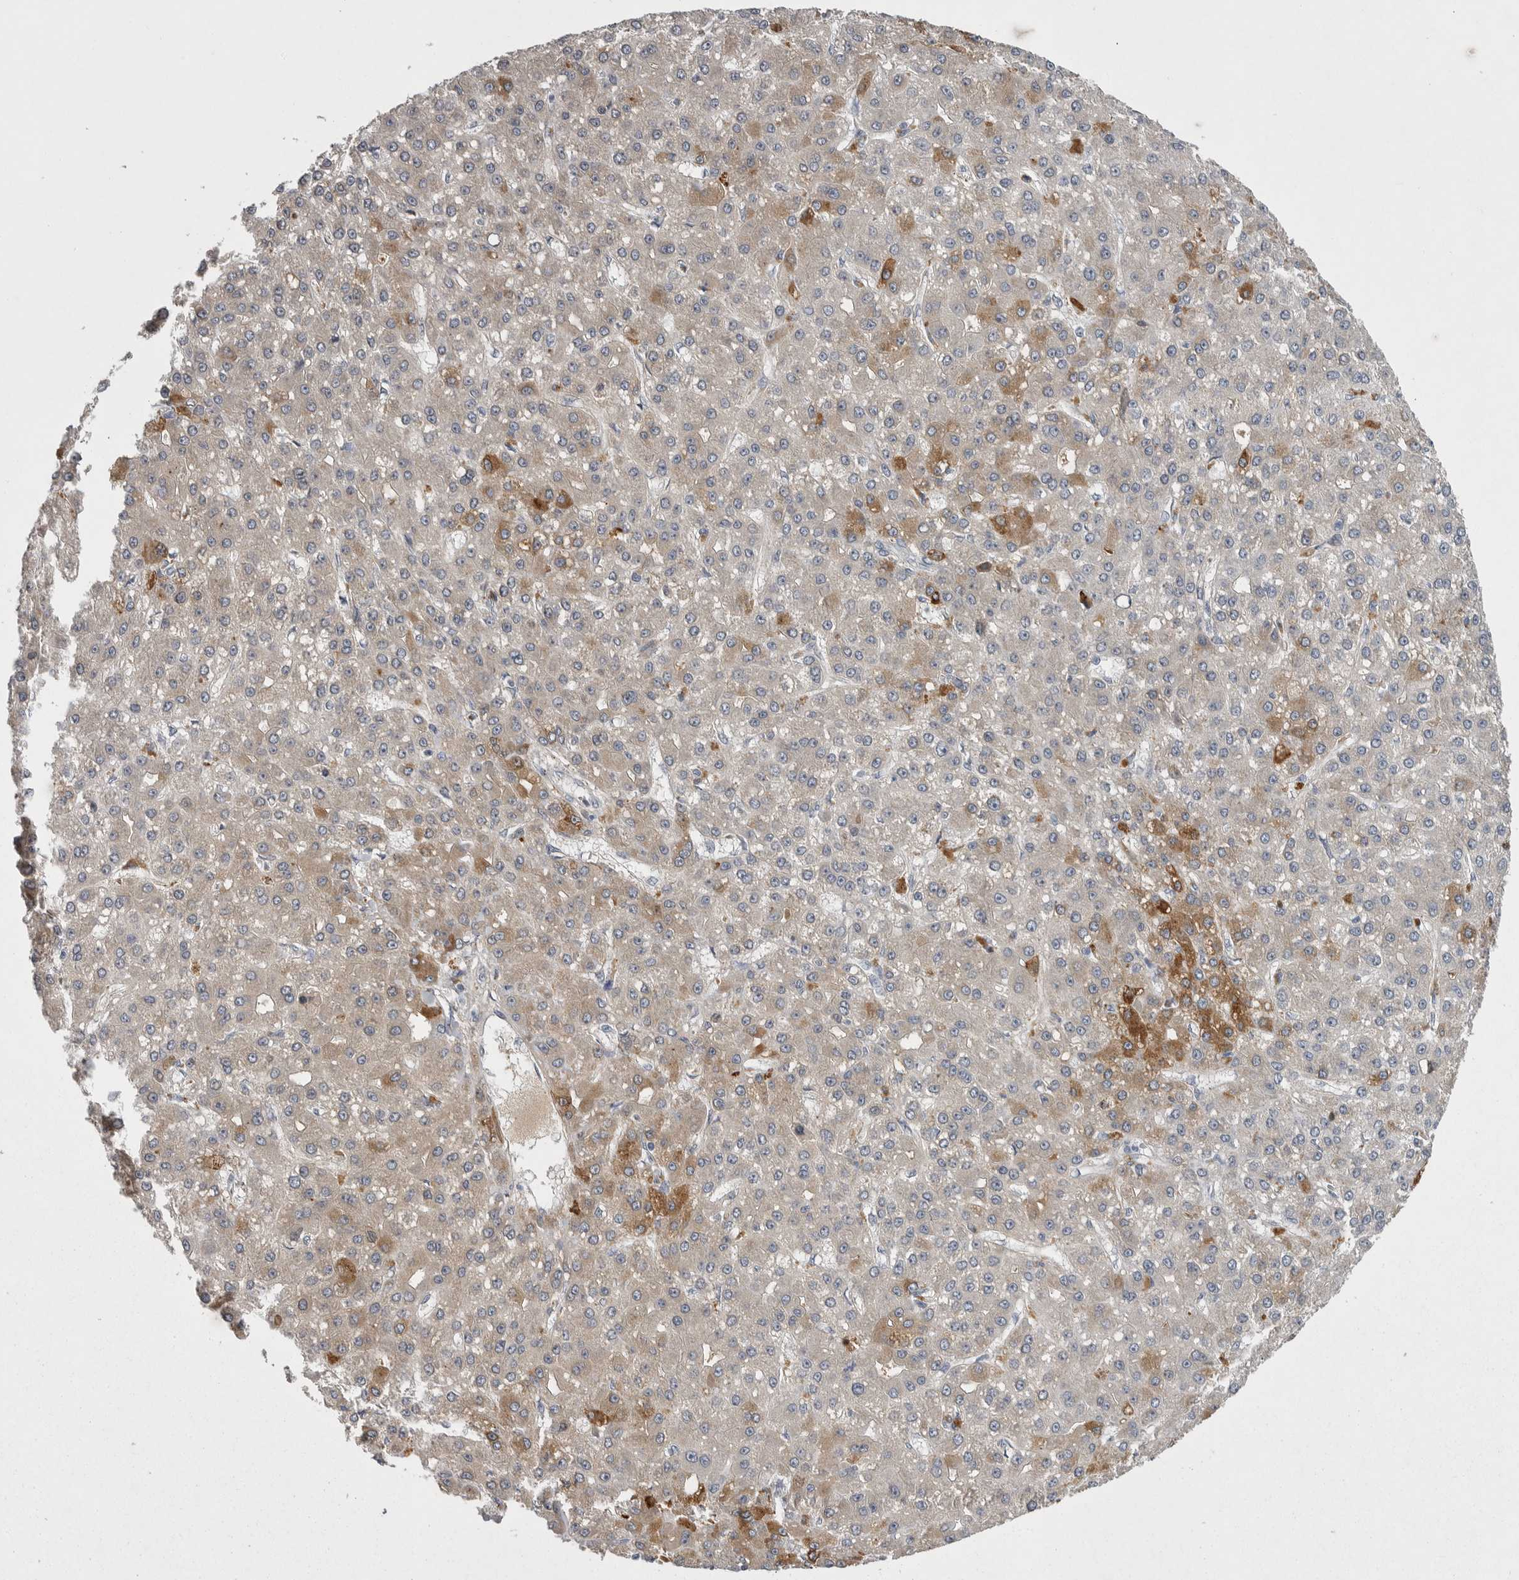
{"staining": {"intensity": "moderate", "quantity": "<25%", "location": "cytoplasmic/membranous"}, "tissue": "liver cancer", "cell_type": "Tumor cells", "image_type": "cancer", "snomed": [{"axis": "morphology", "description": "Carcinoma, Hepatocellular, NOS"}, {"axis": "topography", "description": "Liver"}], "caption": "DAB immunohistochemical staining of hepatocellular carcinoma (liver) exhibits moderate cytoplasmic/membranous protein positivity in approximately <25% of tumor cells. The staining was performed using DAB to visualize the protein expression in brown, while the nuclei were stained in blue with hematoxylin (Magnification: 20x).", "gene": "CRP", "patient": {"sex": "male", "age": 67}}